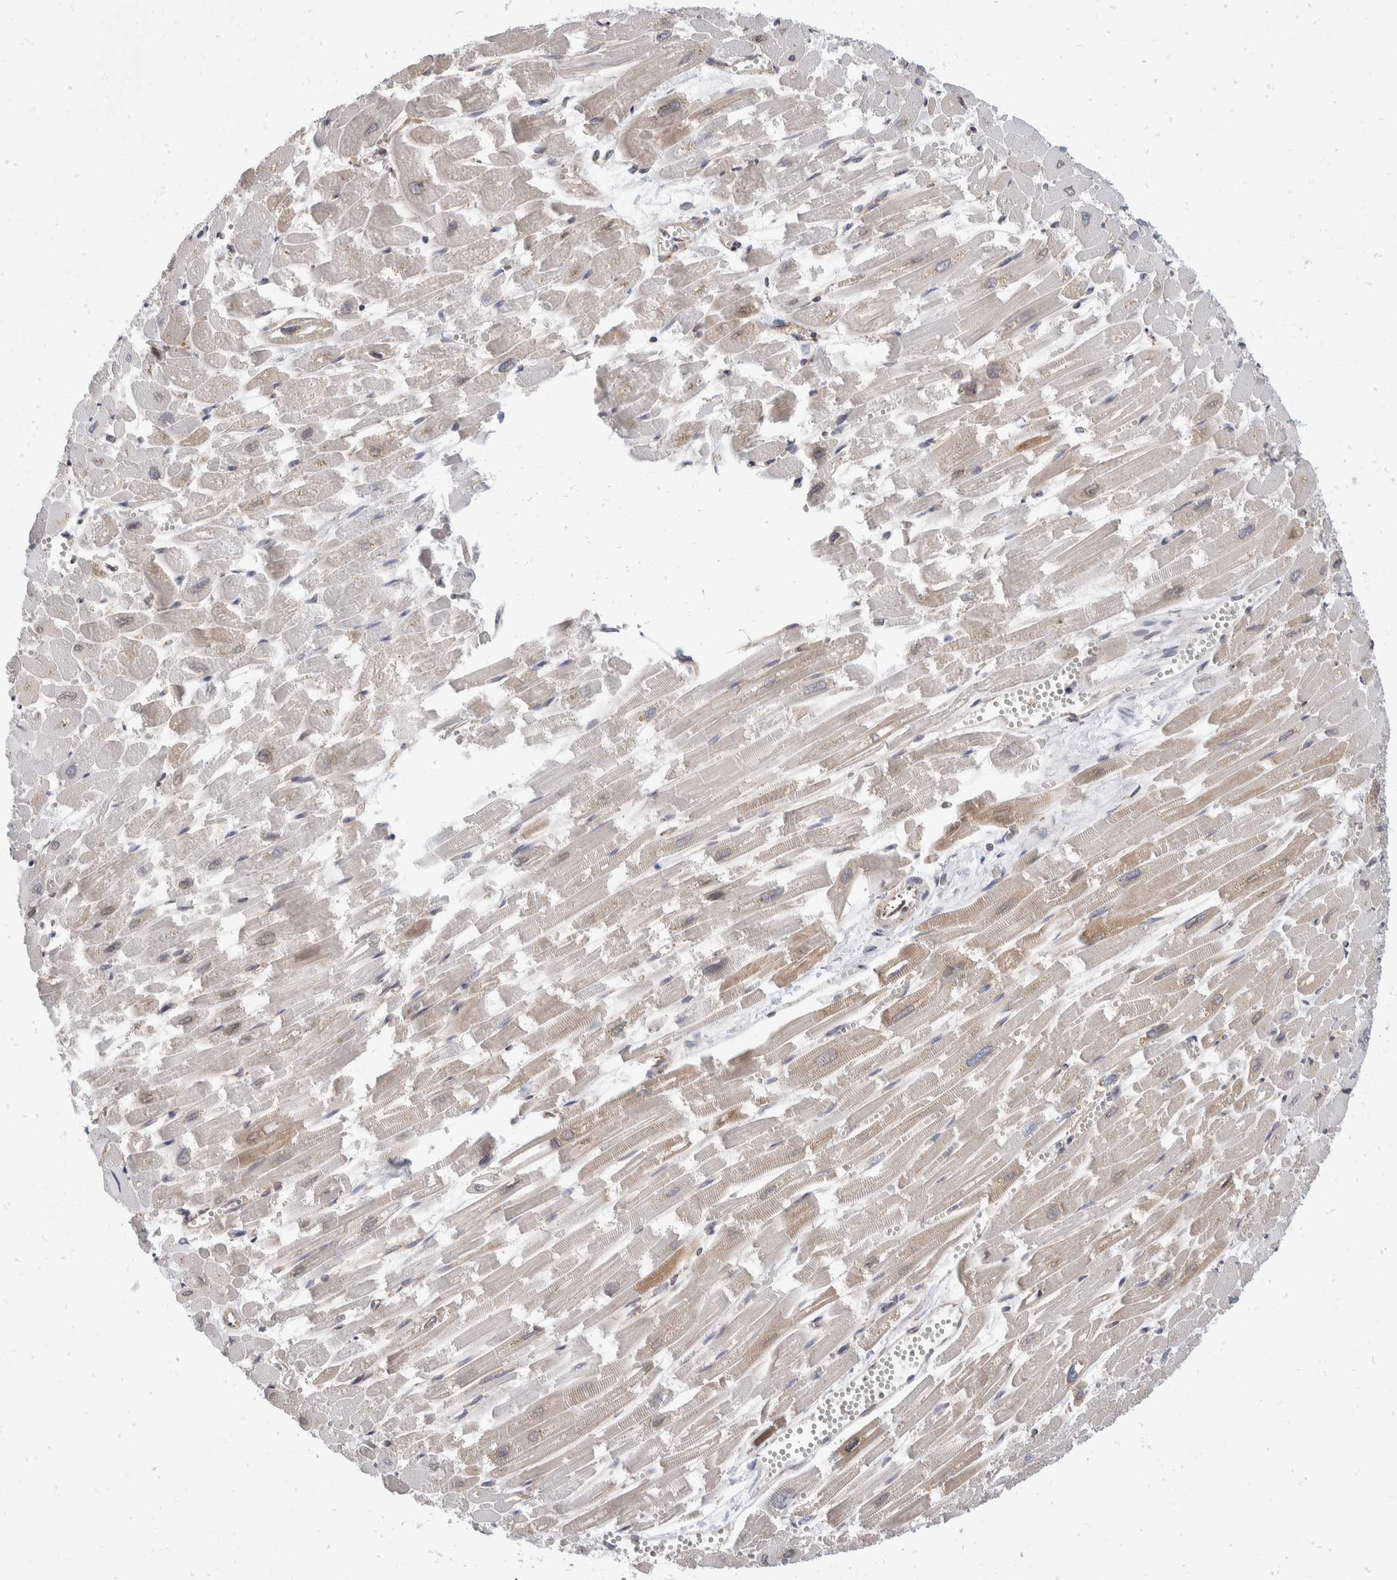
{"staining": {"intensity": "weak", "quantity": "25%-75%", "location": "cytoplasmic/membranous"}, "tissue": "heart muscle", "cell_type": "Cardiomyocytes", "image_type": "normal", "snomed": [{"axis": "morphology", "description": "Normal tissue, NOS"}, {"axis": "topography", "description": "Heart"}], "caption": "Immunohistochemical staining of benign heart muscle demonstrates 25%-75% levels of weak cytoplasmic/membranous protein positivity in about 25%-75% of cardiomyocytes.", "gene": "TMEM245", "patient": {"sex": "male", "age": 54}}